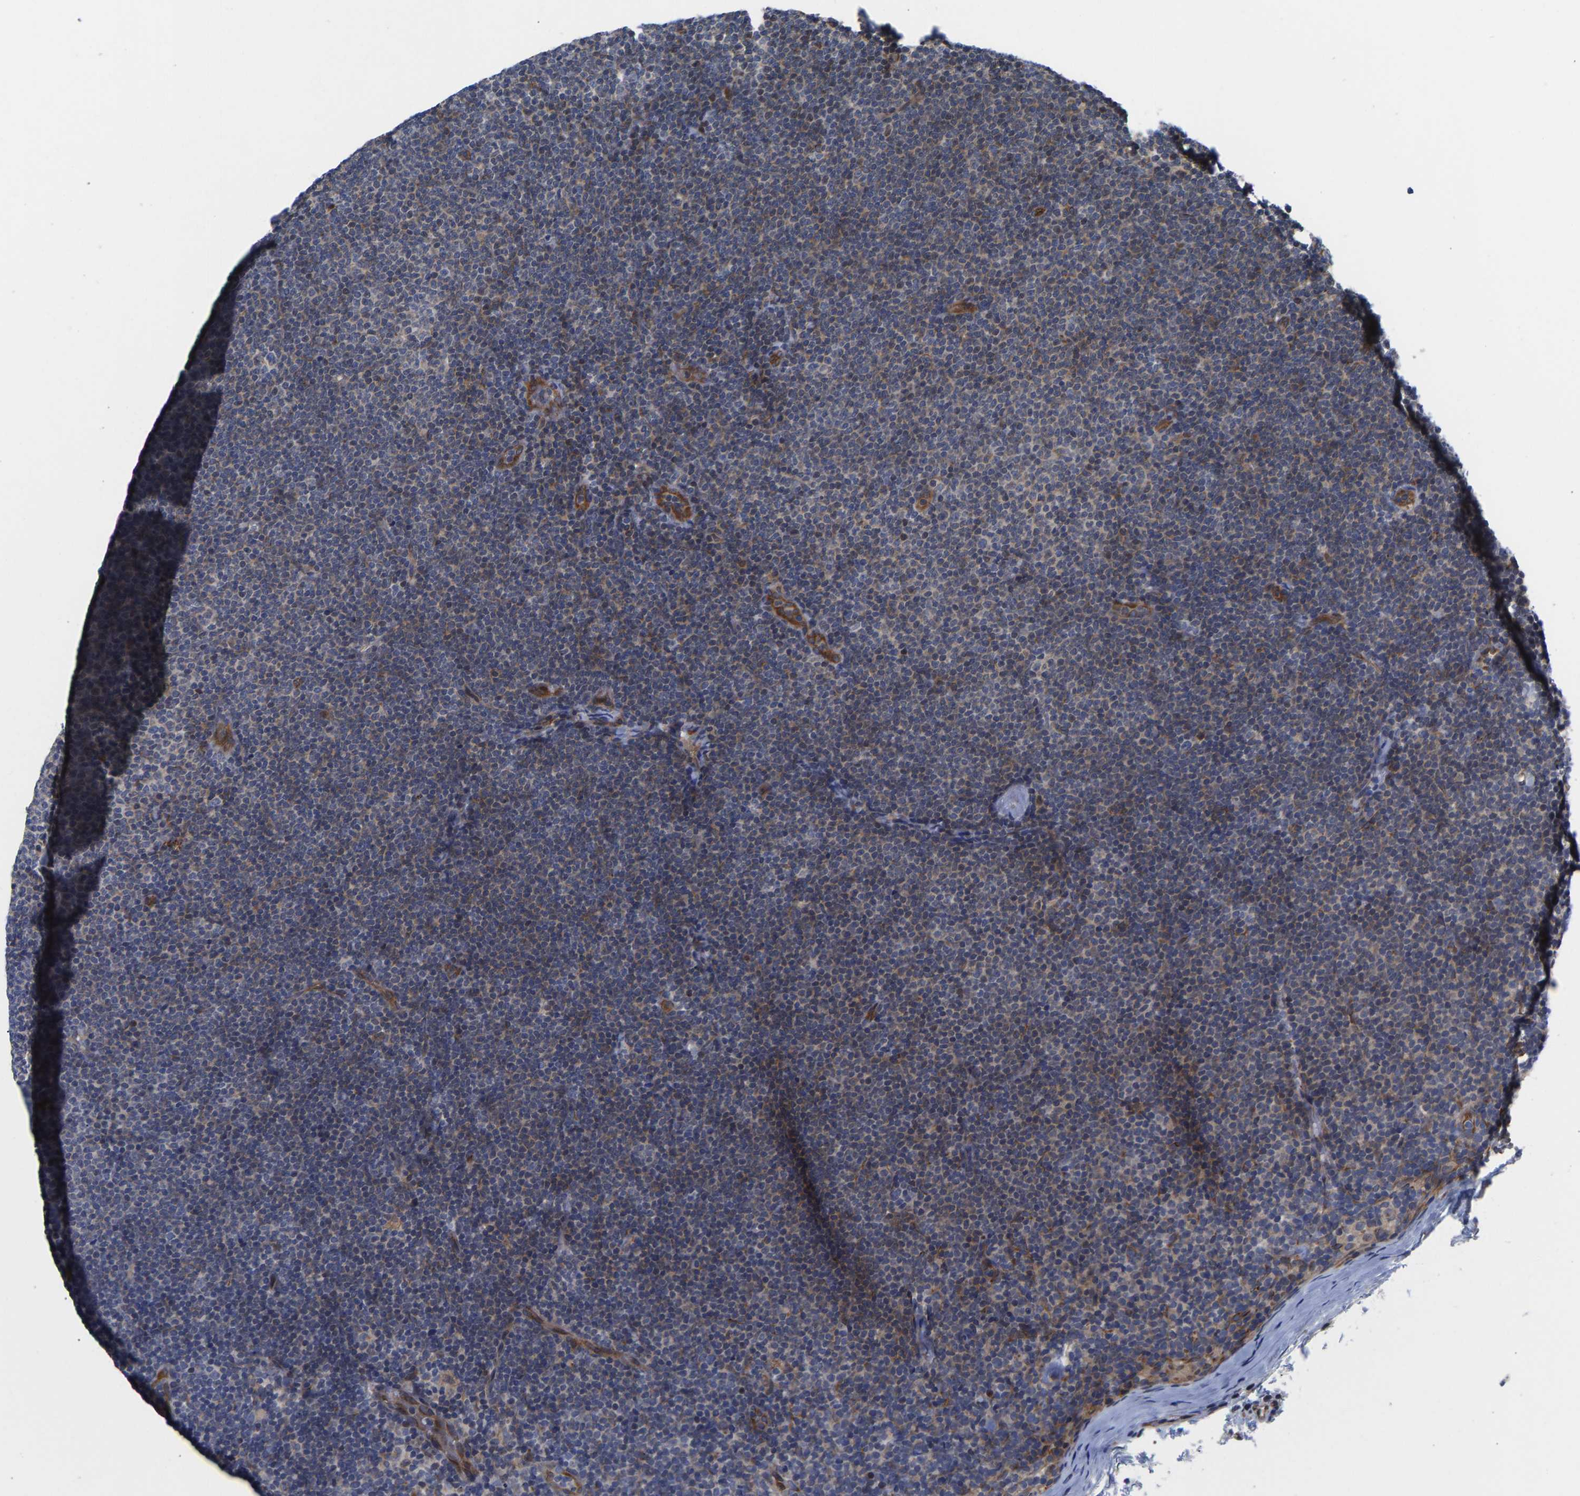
{"staining": {"intensity": "weak", "quantity": "25%-75%", "location": "cytoplasmic/membranous"}, "tissue": "lymphoma", "cell_type": "Tumor cells", "image_type": "cancer", "snomed": [{"axis": "morphology", "description": "Malignant lymphoma, non-Hodgkin's type, Low grade"}, {"axis": "topography", "description": "Lymph node"}], "caption": "High-magnification brightfield microscopy of lymphoma stained with DAB (brown) and counterstained with hematoxylin (blue). tumor cells exhibit weak cytoplasmic/membranous positivity is present in about25%-75% of cells. (brown staining indicates protein expression, while blue staining denotes nuclei).", "gene": "FRRS1", "patient": {"sex": "female", "age": 53}}